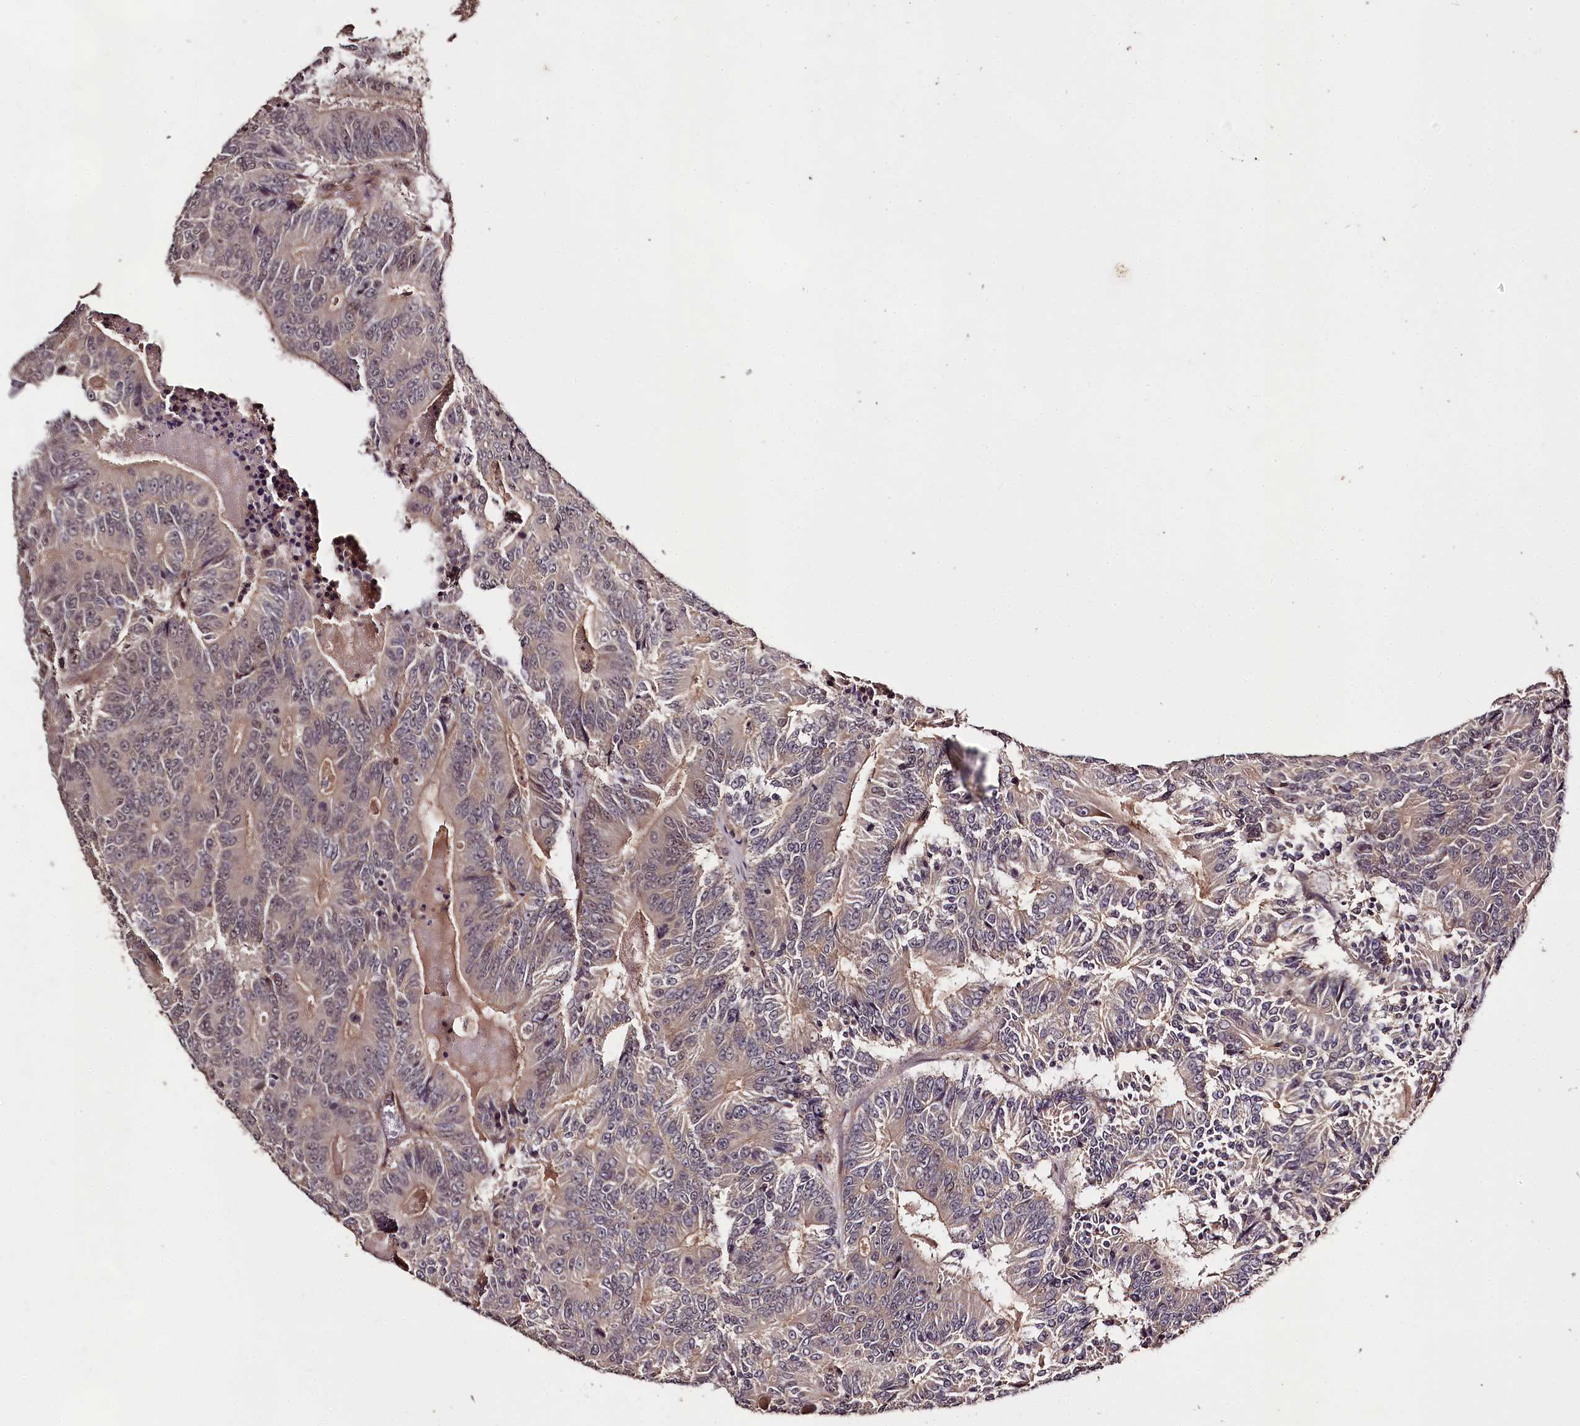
{"staining": {"intensity": "weak", "quantity": ">75%", "location": "cytoplasmic/membranous"}, "tissue": "colorectal cancer", "cell_type": "Tumor cells", "image_type": "cancer", "snomed": [{"axis": "morphology", "description": "Adenocarcinoma, NOS"}, {"axis": "topography", "description": "Colon"}], "caption": "Weak cytoplasmic/membranous staining for a protein is identified in approximately >75% of tumor cells of adenocarcinoma (colorectal) using IHC.", "gene": "MAML3", "patient": {"sex": "male", "age": 83}}